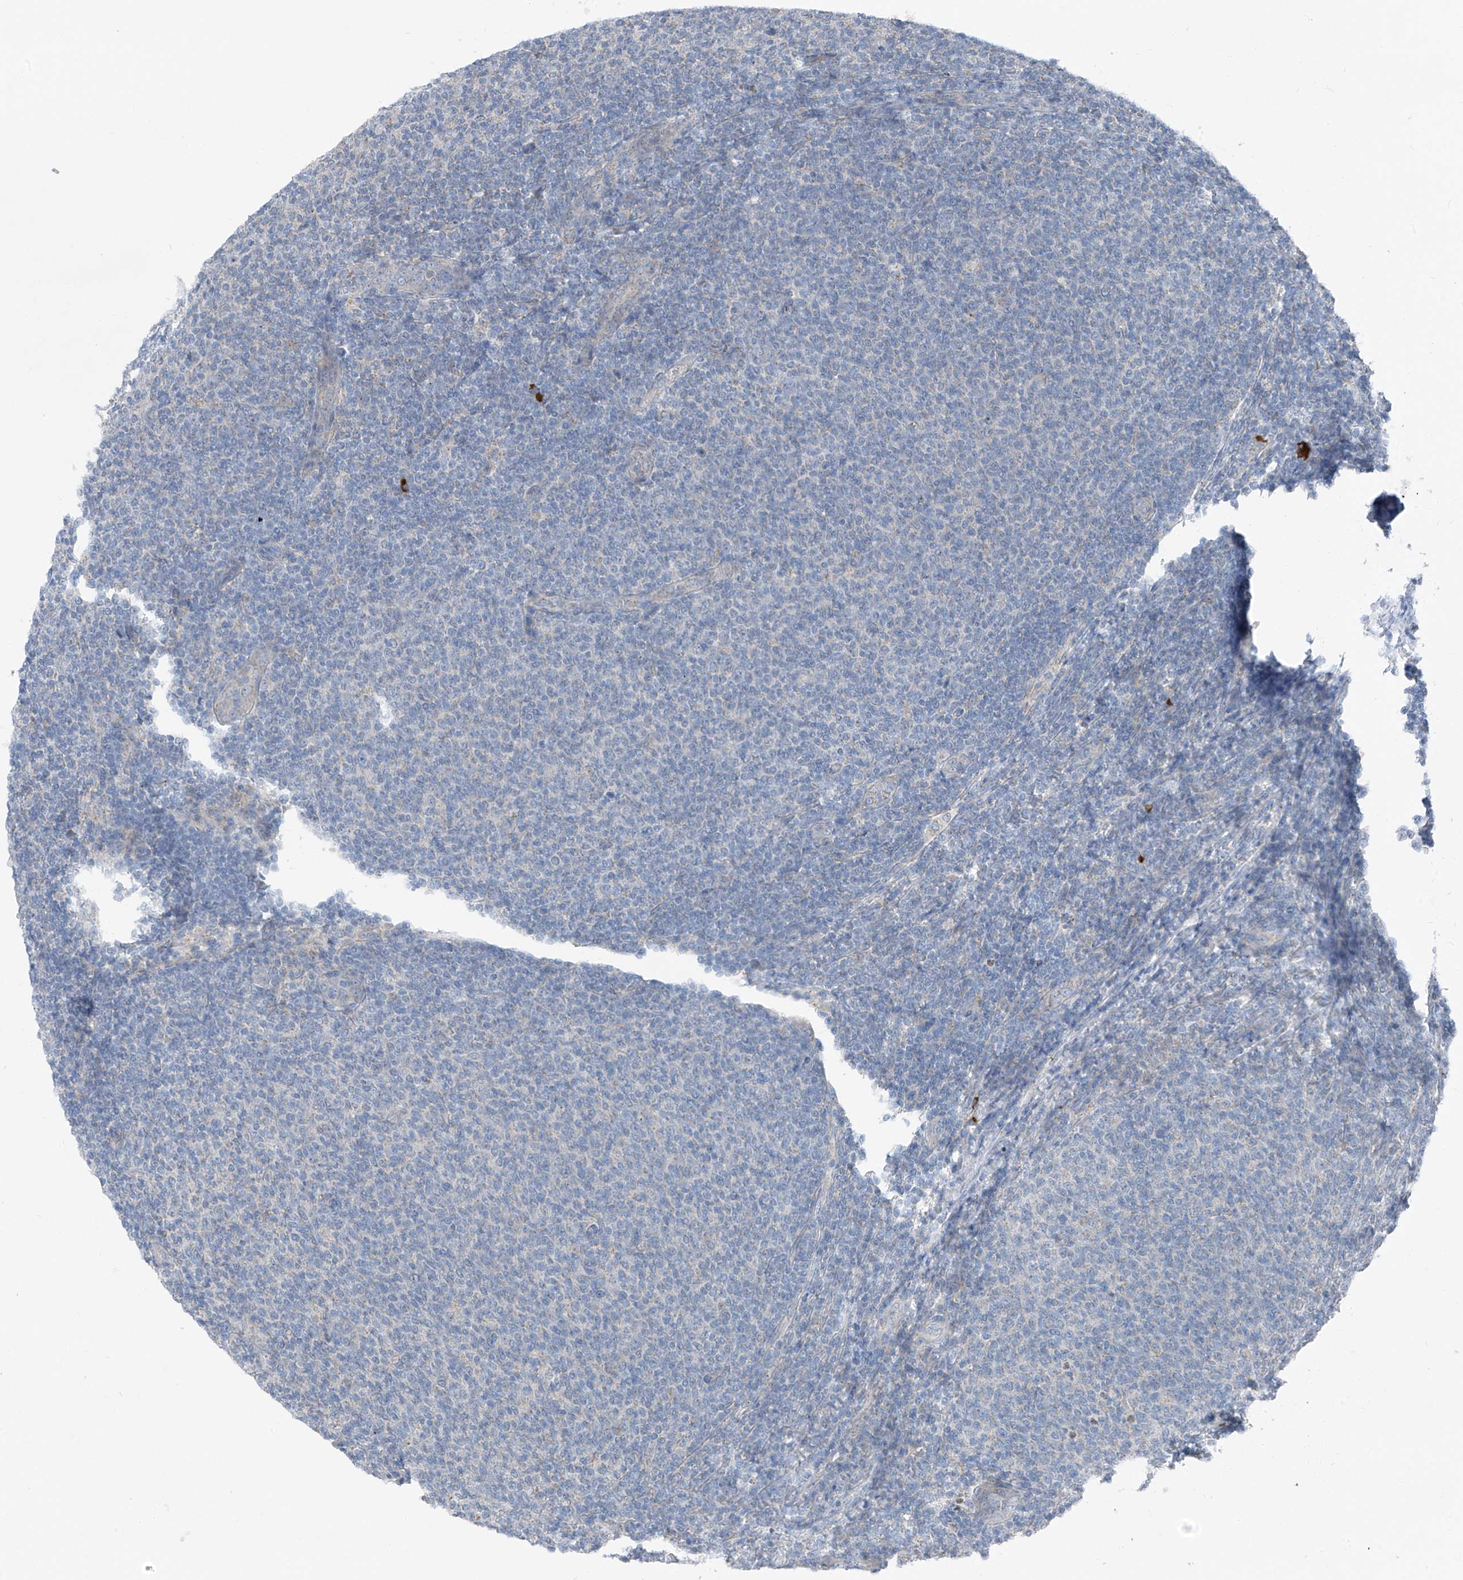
{"staining": {"intensity": "negative", "quantity": "none", "location": "none"}, "tissue": "lymphoma", "cell_type": "Tumor cells", "image_type": "cancer", "snomed": [{"axis": "morphology", "description": "Malignant lymphoma, non-Hodgkin's type, Low grade"}, {"axis": "topography", "description": "Lymph node"}], "caption": "An immunohistochemistry (IHC) histopathology image of low-grade malignant lymphoma, non-Hodgkin's type is shown. There is no staining in tumor cells of low-grade malignant lymphoma, non-Hodgkin's type.", "gene": "CHMP2B", "patient": {"sex": "male", "age": 66}}